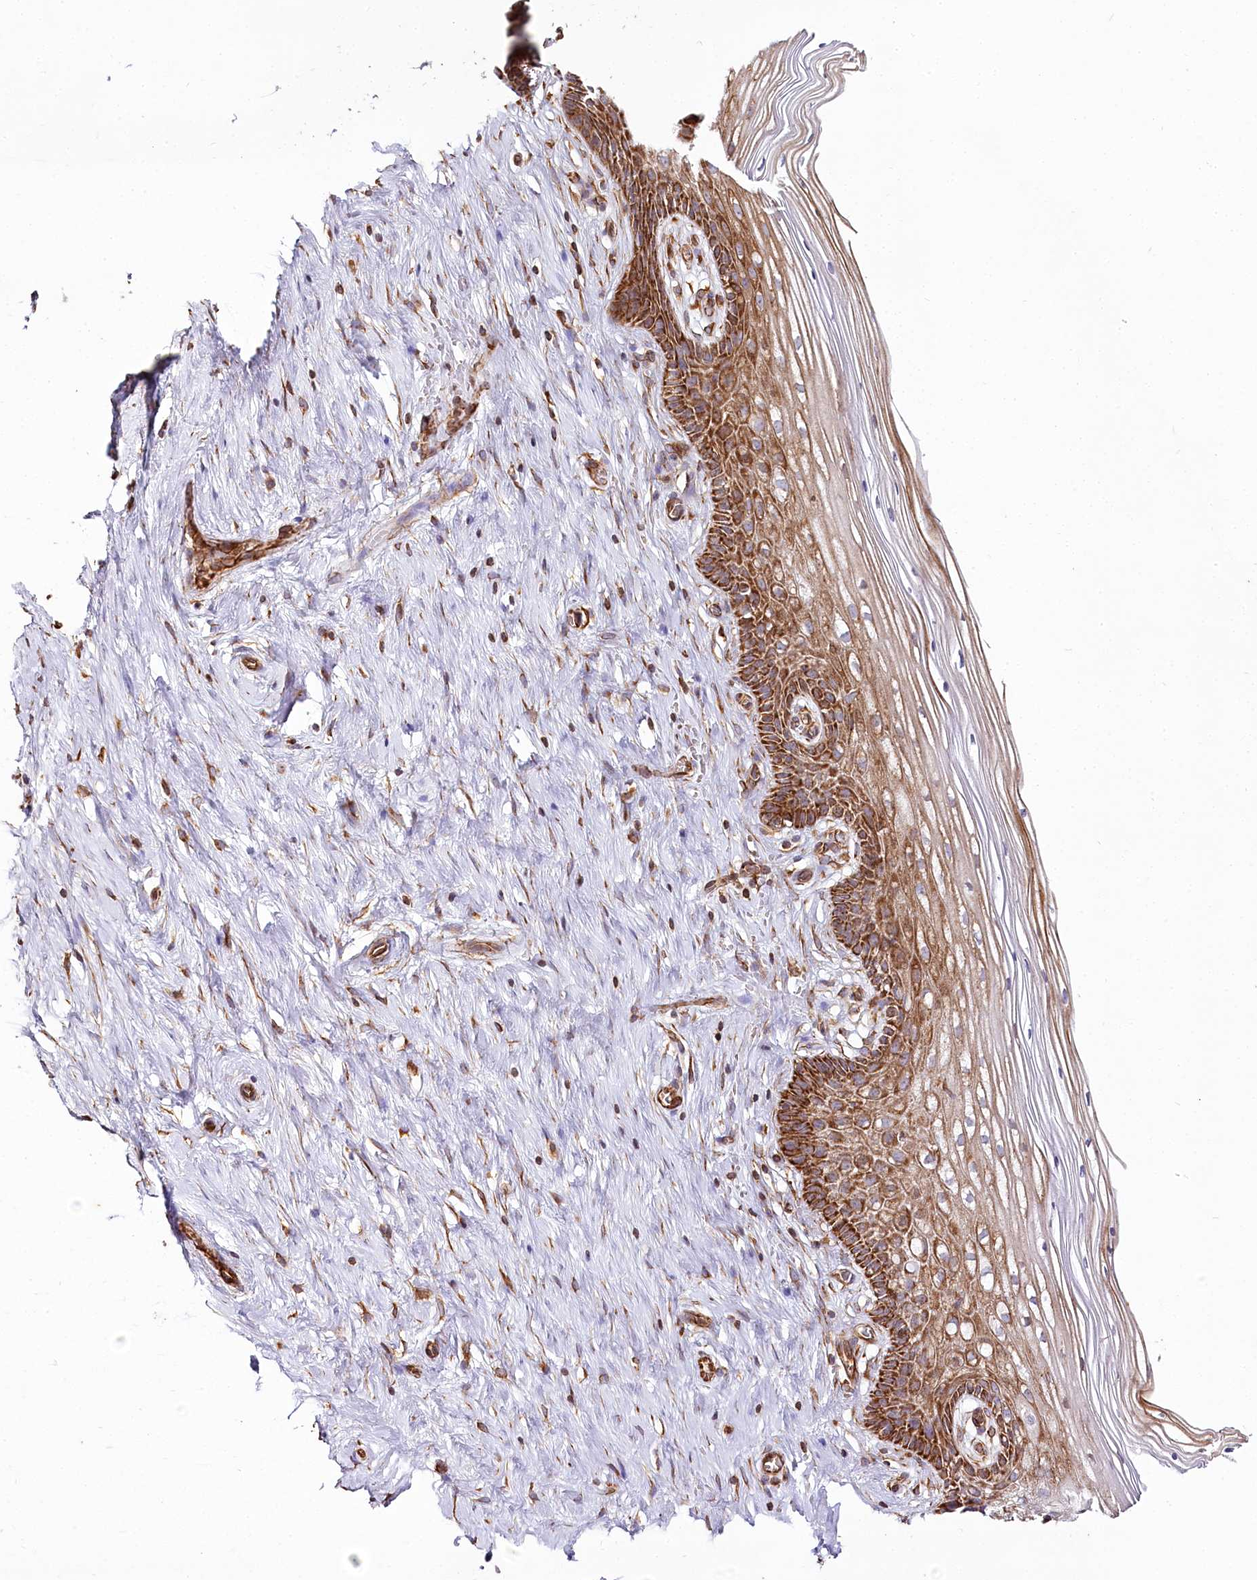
{"staining": {"intensity": "moderate", "quantity": ">75%", "location": "cytoplasmic/membranous"}, "tissue": "cervix", "cell_type": "Glandular cells", "image_type": "normal", "snomed": [{"axis": "morphology", "description": "Normal tissue, NOS"}, {"axis": "topography", "description": "Cervix"}], "caption": "DAB (3,3'-diaminobenzidine) immunohistochemical staining of unremarkable human cervix exhibits moderate cytoplasmic/membranous protein staining in about >75% of glandular cells.", "gene": "THUMPD3", "patient": {"sex": "female", "age": 33}}